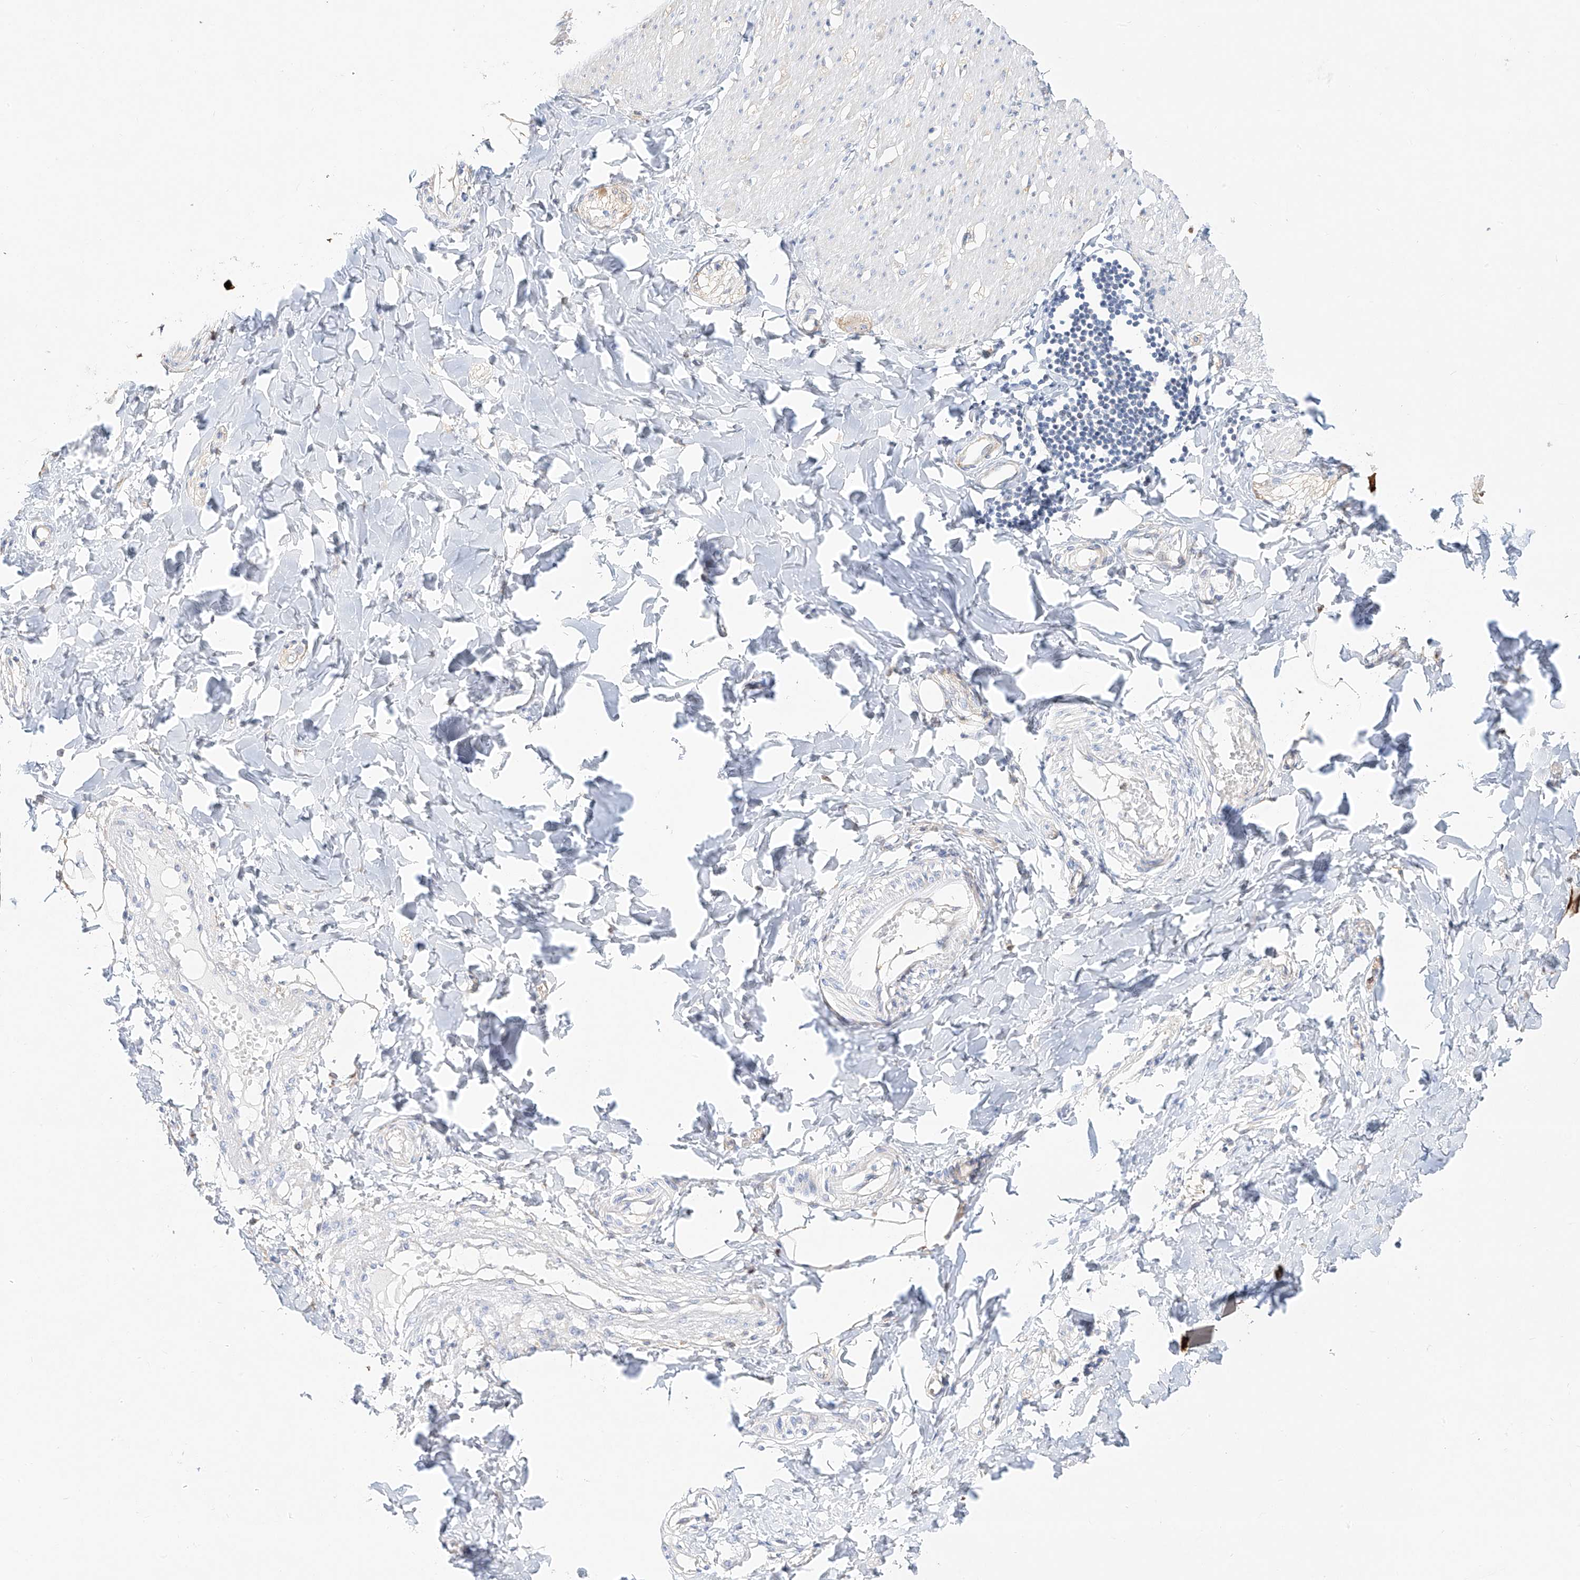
{"staining": {"intensity": "negative", "quantity": "none", "location": "none"}, "tissue": "smooth muscle", "cell_type": "Smooth muscle cells", "image_type": "normal", "snomed": [{"axis": "morphology", "description": "Normal tissue, NOS"}, {"axis": "morphology", "description": "Adenocarcinoma, NOS"}, {"axis": "topography", "description": "Colon"}, {"axis": "topography", "description": "Peripheral nerve tissue"}], "caption": "The micrograph exhibits no staining of smooth muscle cells in normal smooth muscle.", "gene": "SNU13", "patient": {"sex": "male", "age": 14}}